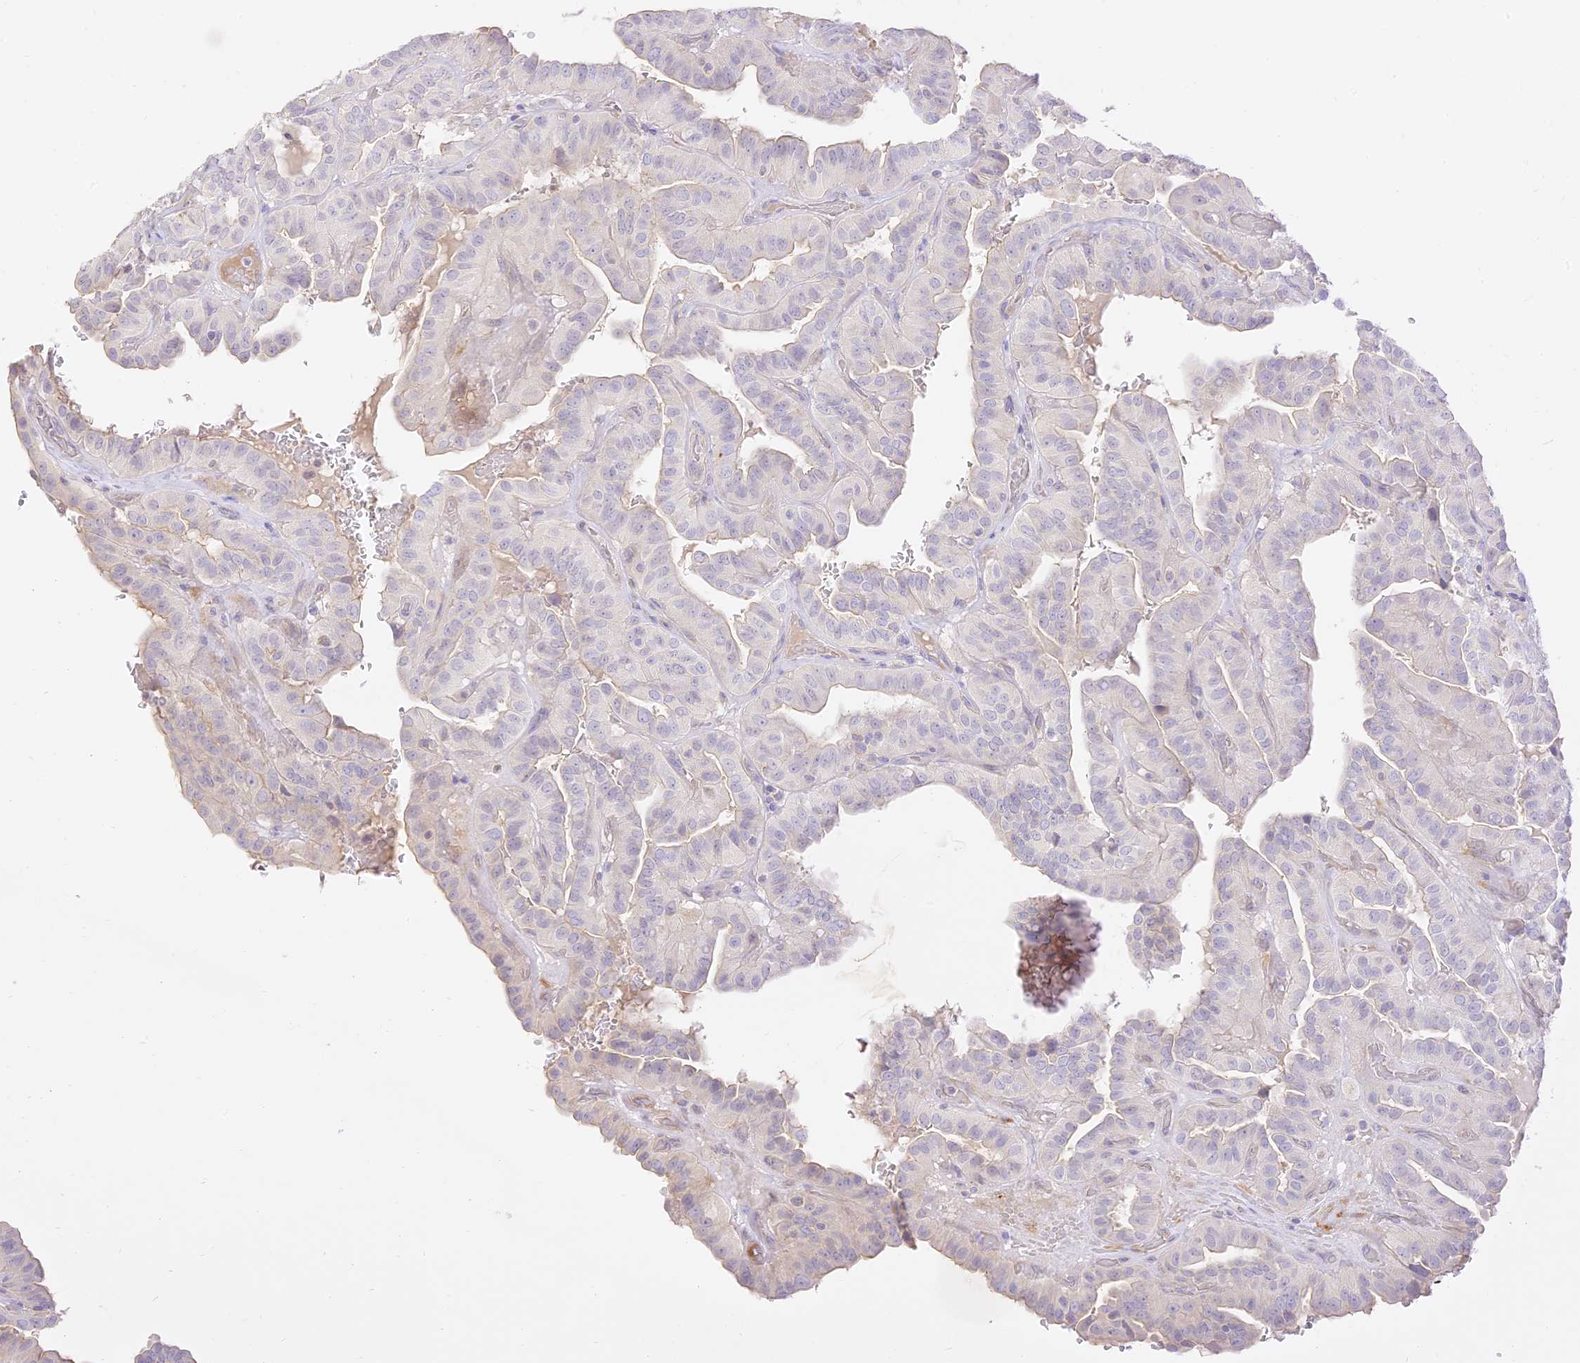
{"staining": {"intensity": "negative", "quantity": "none", "location": "none"}, "tissue": "thyroid cancer", "cell_type": "Tumor cells", "image_type": "cancer", "snomed": [{"axis": "morphology", "description": "Papillary adenocarcinoma, NOS"}, {"axis": "topography", "description": "Thyroid gland"}], "caption": "Protein analysis of papillary adenocarcinoma (thyroid) demonstrates no significant positivity in tumor cells.", "gene": "LRRC15", "patient": {"sex": "male", "age": 77}}